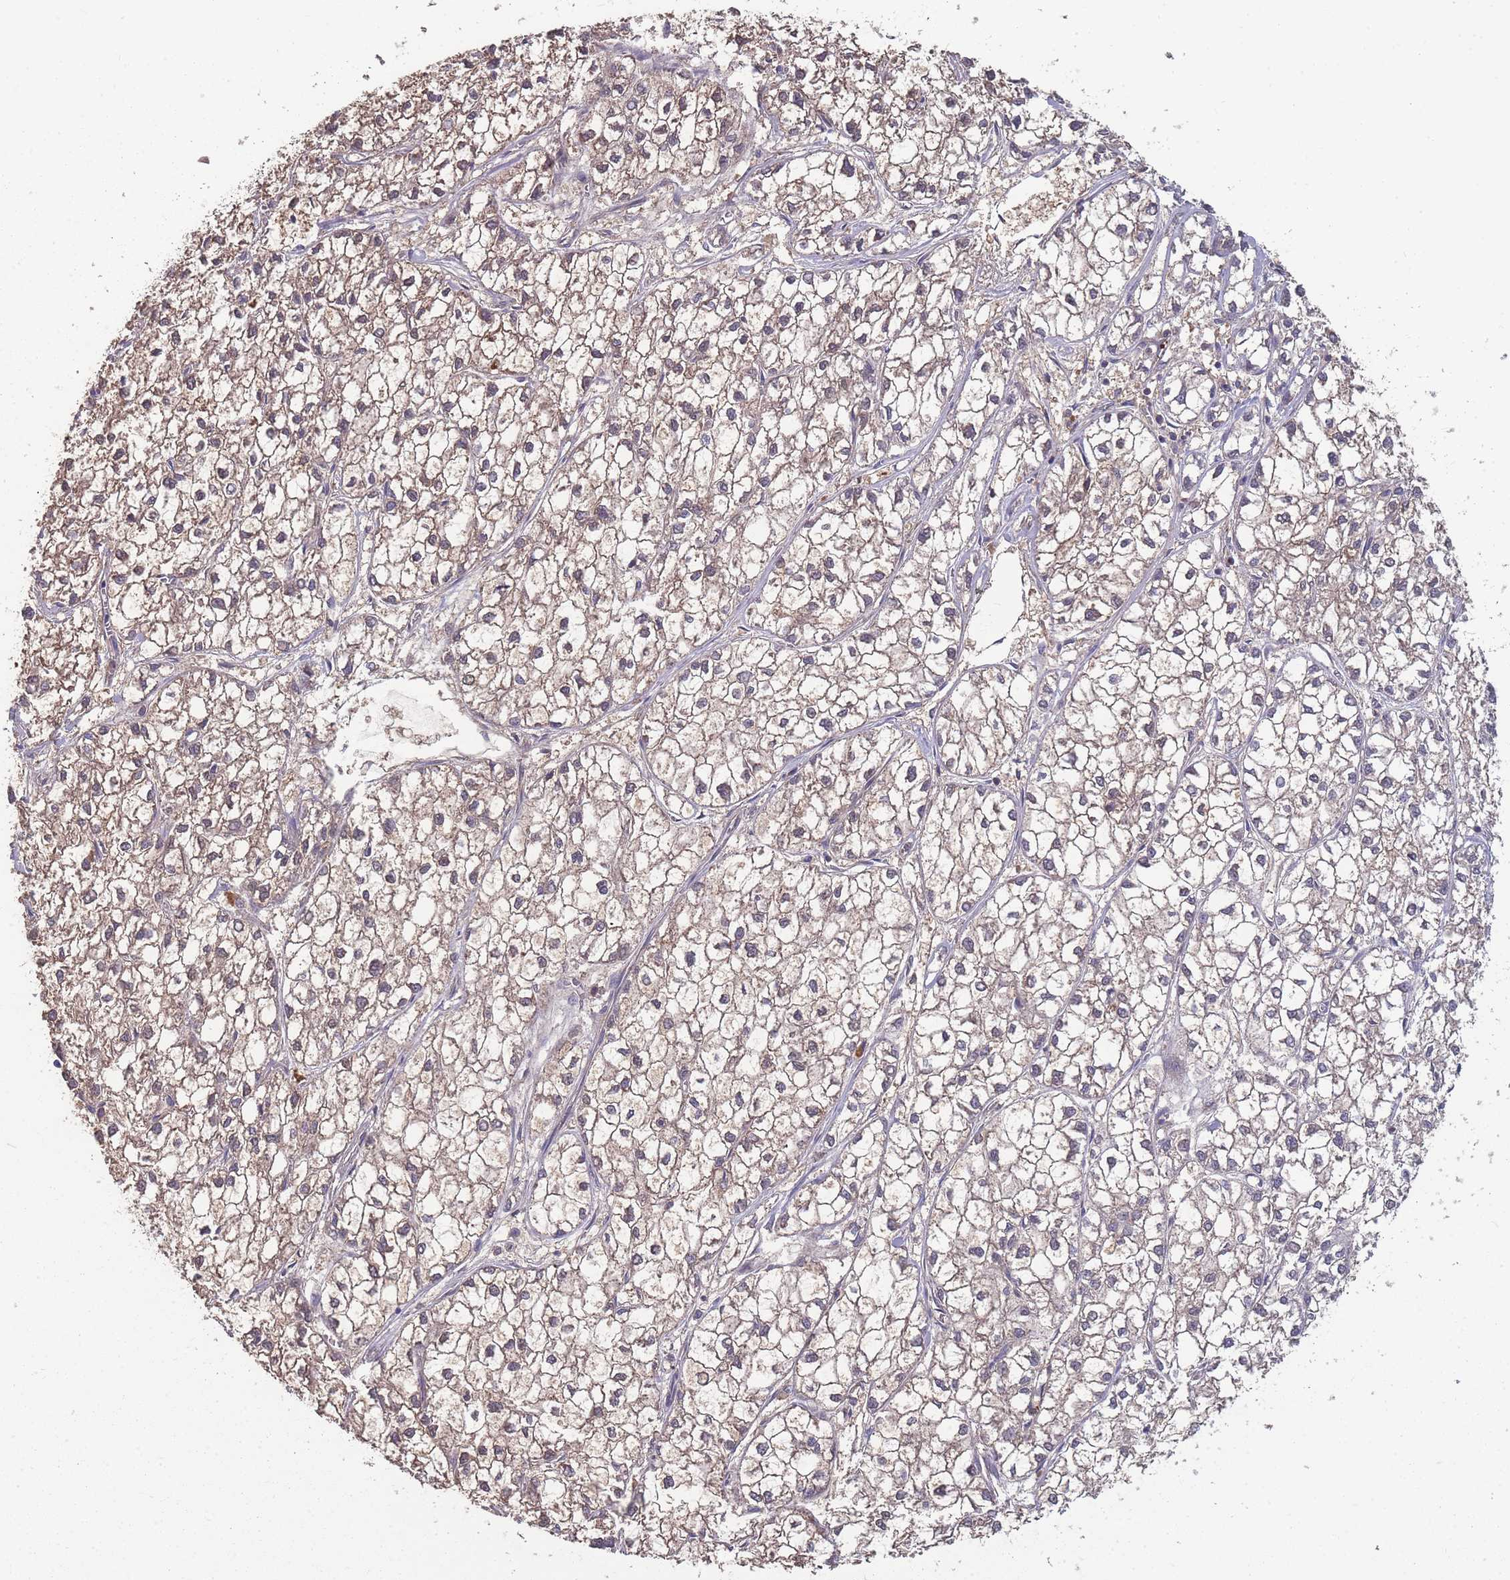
{"staining": {"intensity": "weak", "quantity": "25%-75%", "location": "cytoplasmic/membranous"}, "tissue": "liver cancer", "cell_type": "Tumor cells", "image_type": "cancer", "snomed": [{"axis": "morphology", "description": "Carcinoma, Hepatocellular, NOS"}, {"axis": "topography", "description": "Liver"}], "caption": "Liver cancer (hepatocellular carcinoma) stained with immunohistochemistry demonstrates weak cytoplasmic/membranous positivity in approximately 25%-75% of tumor cells. (DAB = brown stain, brightfield microscopy at high magnification).", "gene": "SLC35B4", "patient": {"sex": "female", "age": 43}}